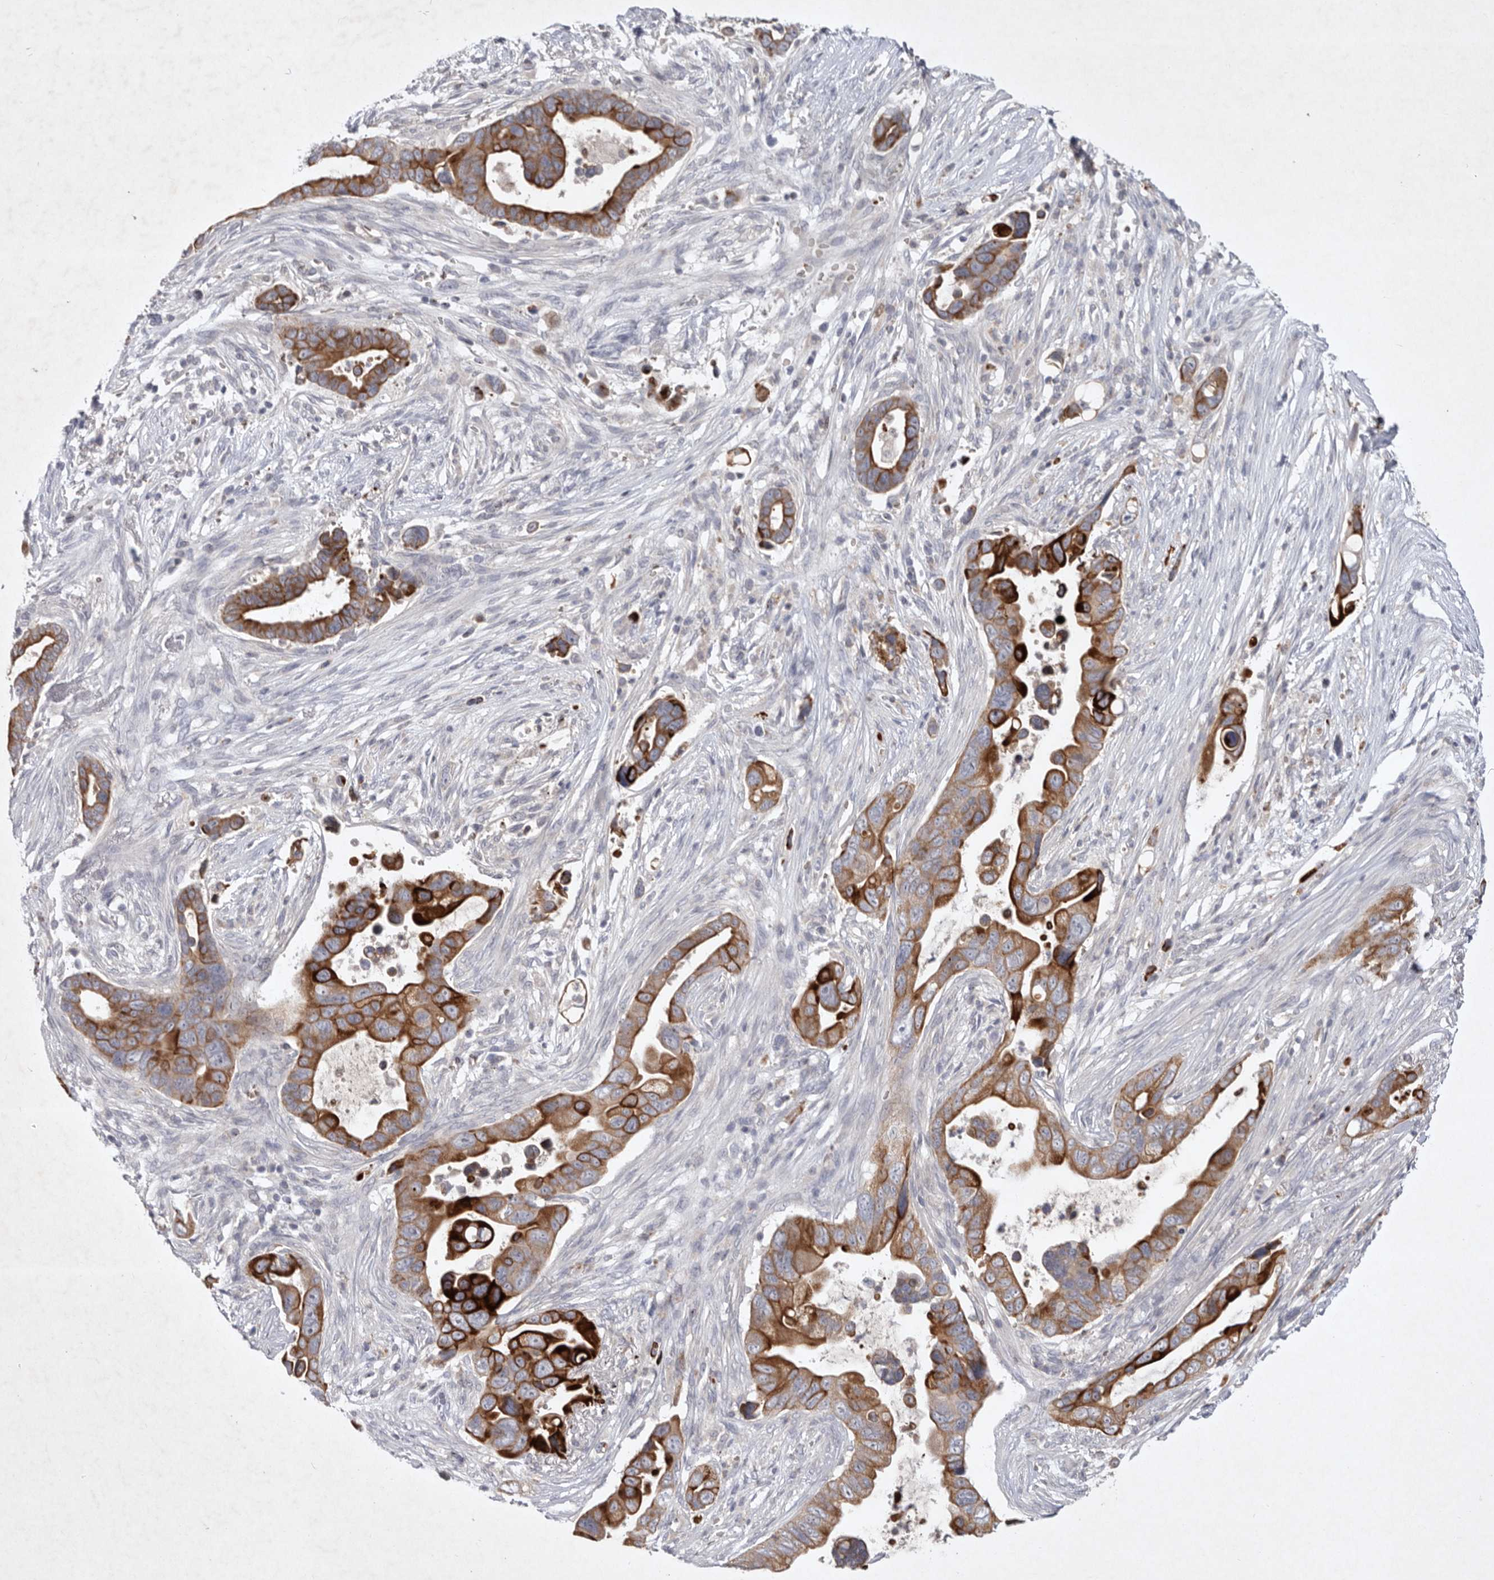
{"staining": {"intensity": "strong", "quantity": ">75%", "location": "cytoplasmic/membranous"}, "tissue": "pancreatic cancer", "cell_type": "Tumor cells", "image_type": "cancer", "snomed": [{"axis": "morphology", "description": "Adenocarcinoma, NOS"}, {"axis": "topography", "description": "Pancreas"}], "caption": "Immunohistochemistry (DAB) staining of pancreatic cancer (adenocarcinoma) reveals strong cytoplasmic/membranous protein staining in approximately >75% of tumor cells.", "gene": "TNFSF14", "patient": {"sex": "female", "age": 72}}